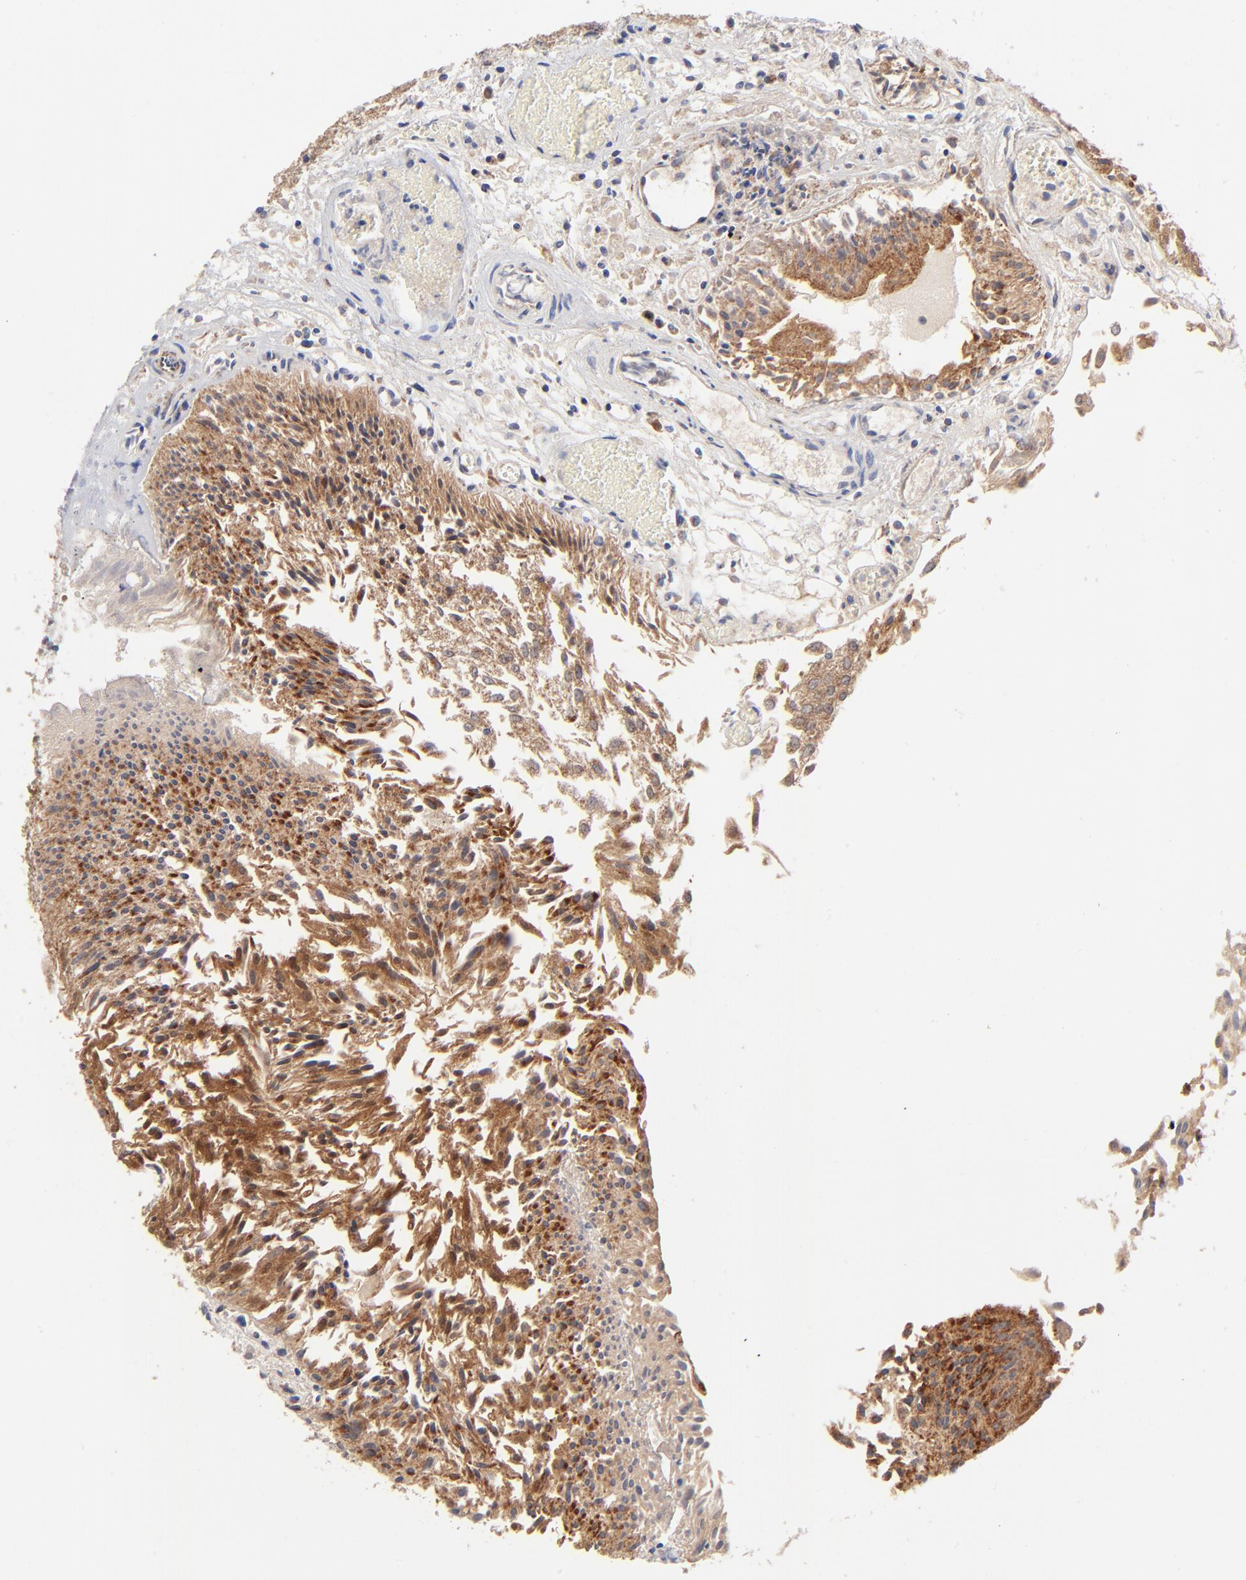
{"staining": {"intensity": "moderate", "quantity": "25%-75%", "location": "cytoplasmic/membranous"}, "tissue": "urothelial cancer", "cell_type": "Tumor cells", "image_type": "cancer", "snomed": [{"axis": "morphology", "description": "Urothelial carcinoma, Low grade"}, {"axis": "topography", "description": "Urinary bladder"}], "caption": "IHC (DAB) staining of human low-grade urothelial carcinoma displays moderate cytoplasmic/membranous protein positivity in approximately 25%-75% of tumor cells. The protein is stained brown, and the nuclei are stained in blue (DAB IHC with brightfield microscopy, high magnification).", "gene": "FBXL12", "patient": {"sex": "male", "age": 86}}